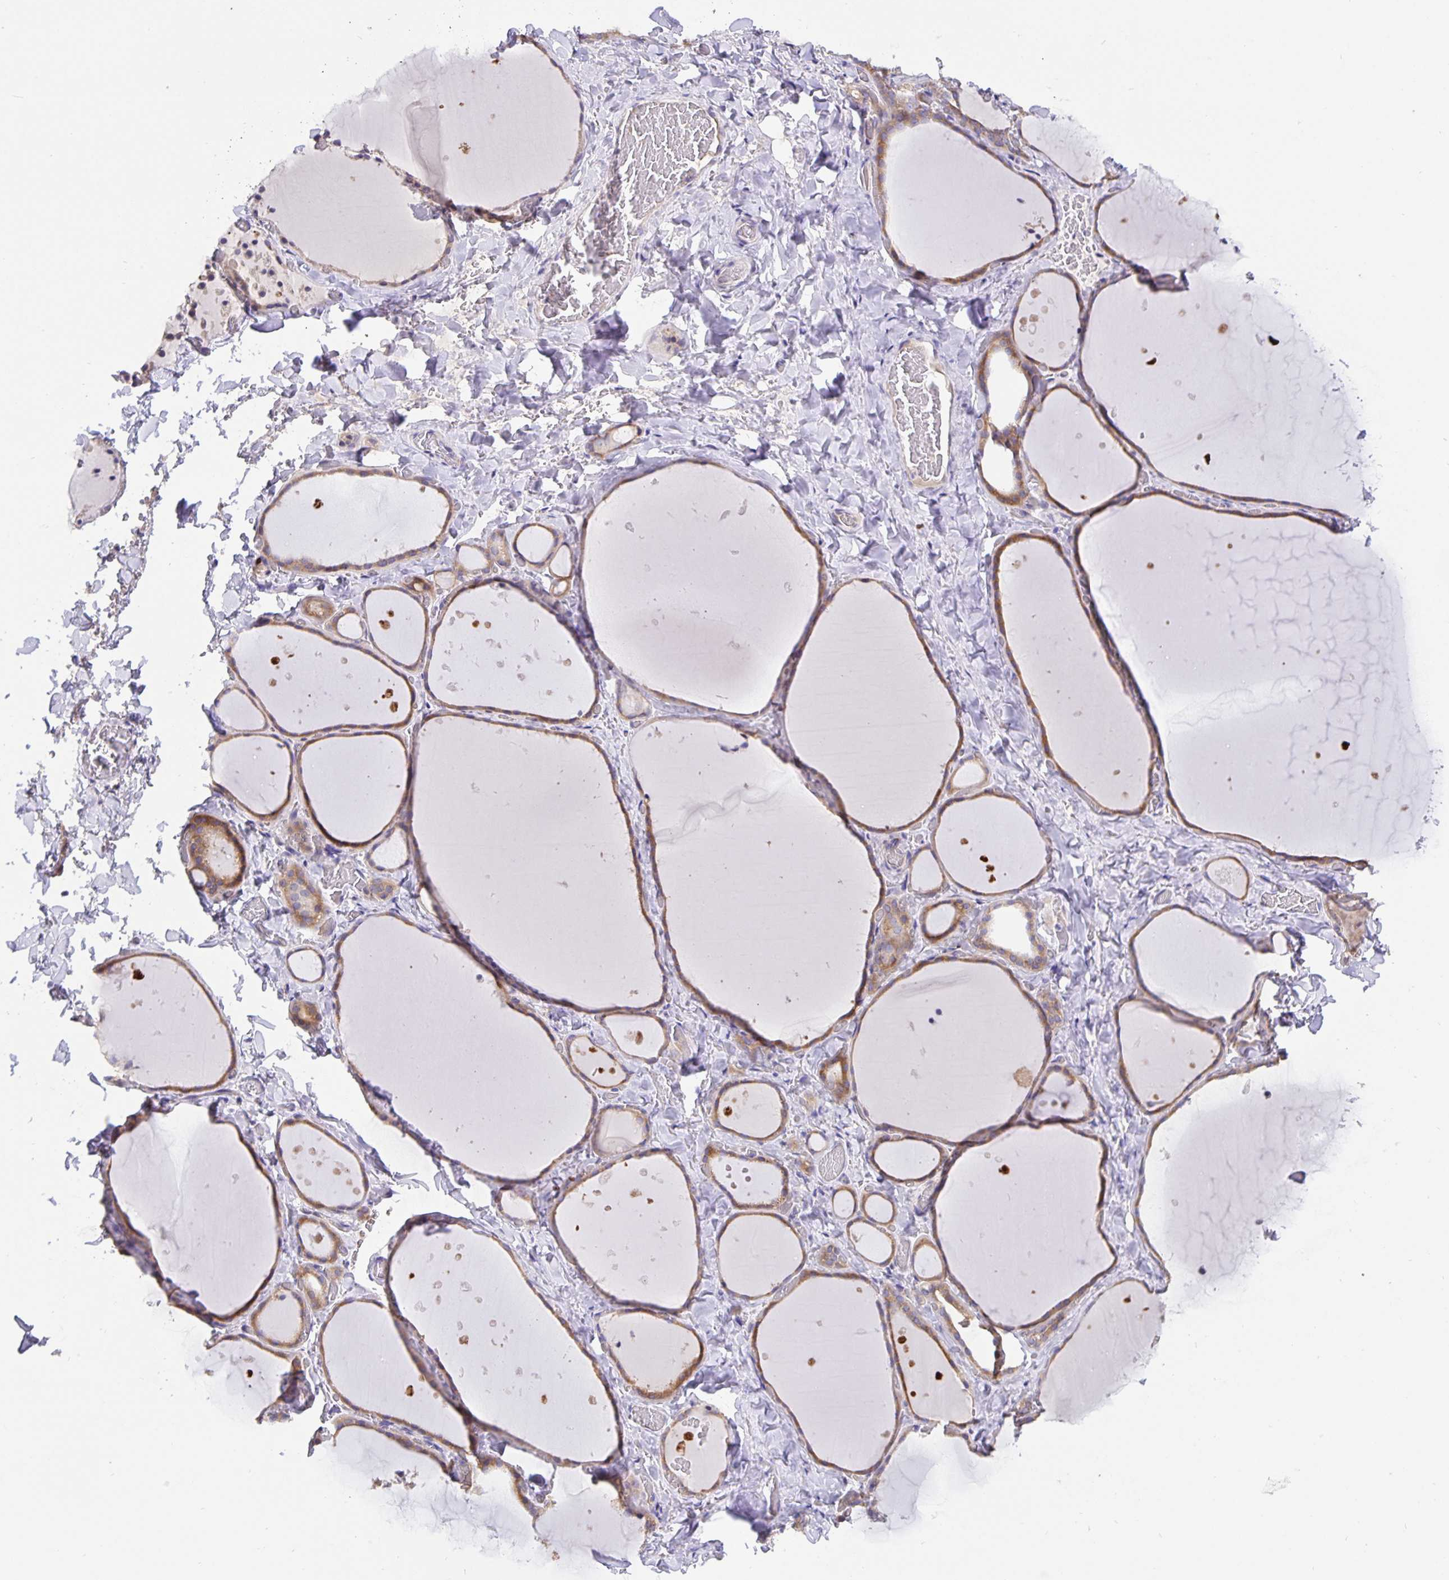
{"staining": {"intensity": "moderate", "quantity": ">75%", "location": "cytoplasmic/membranous"}, "tissue": "thyroid gland", "cell_type": "Glandular cells", "image_type": "normal", "snomed": [{"axis": "morphology", "description": "Normal tissue, NOS"}, {"axis": "topography", "description": "Thyroid gland"}], "caption": "Immunohistochemistry (IHC) staining of normal thyroid gland, which reveals medium levels of moderate cytoplasmic/membranous expression in about >75% of glandular cells indicating moderate cytoplasmic/membranous protein expression. The staining was performed using DAB (brown) for protein detection and nuclei were counterstained in hematoxylin (blue).", "gene": "EML6", "patient": {"sex": "female", "age": 36}}